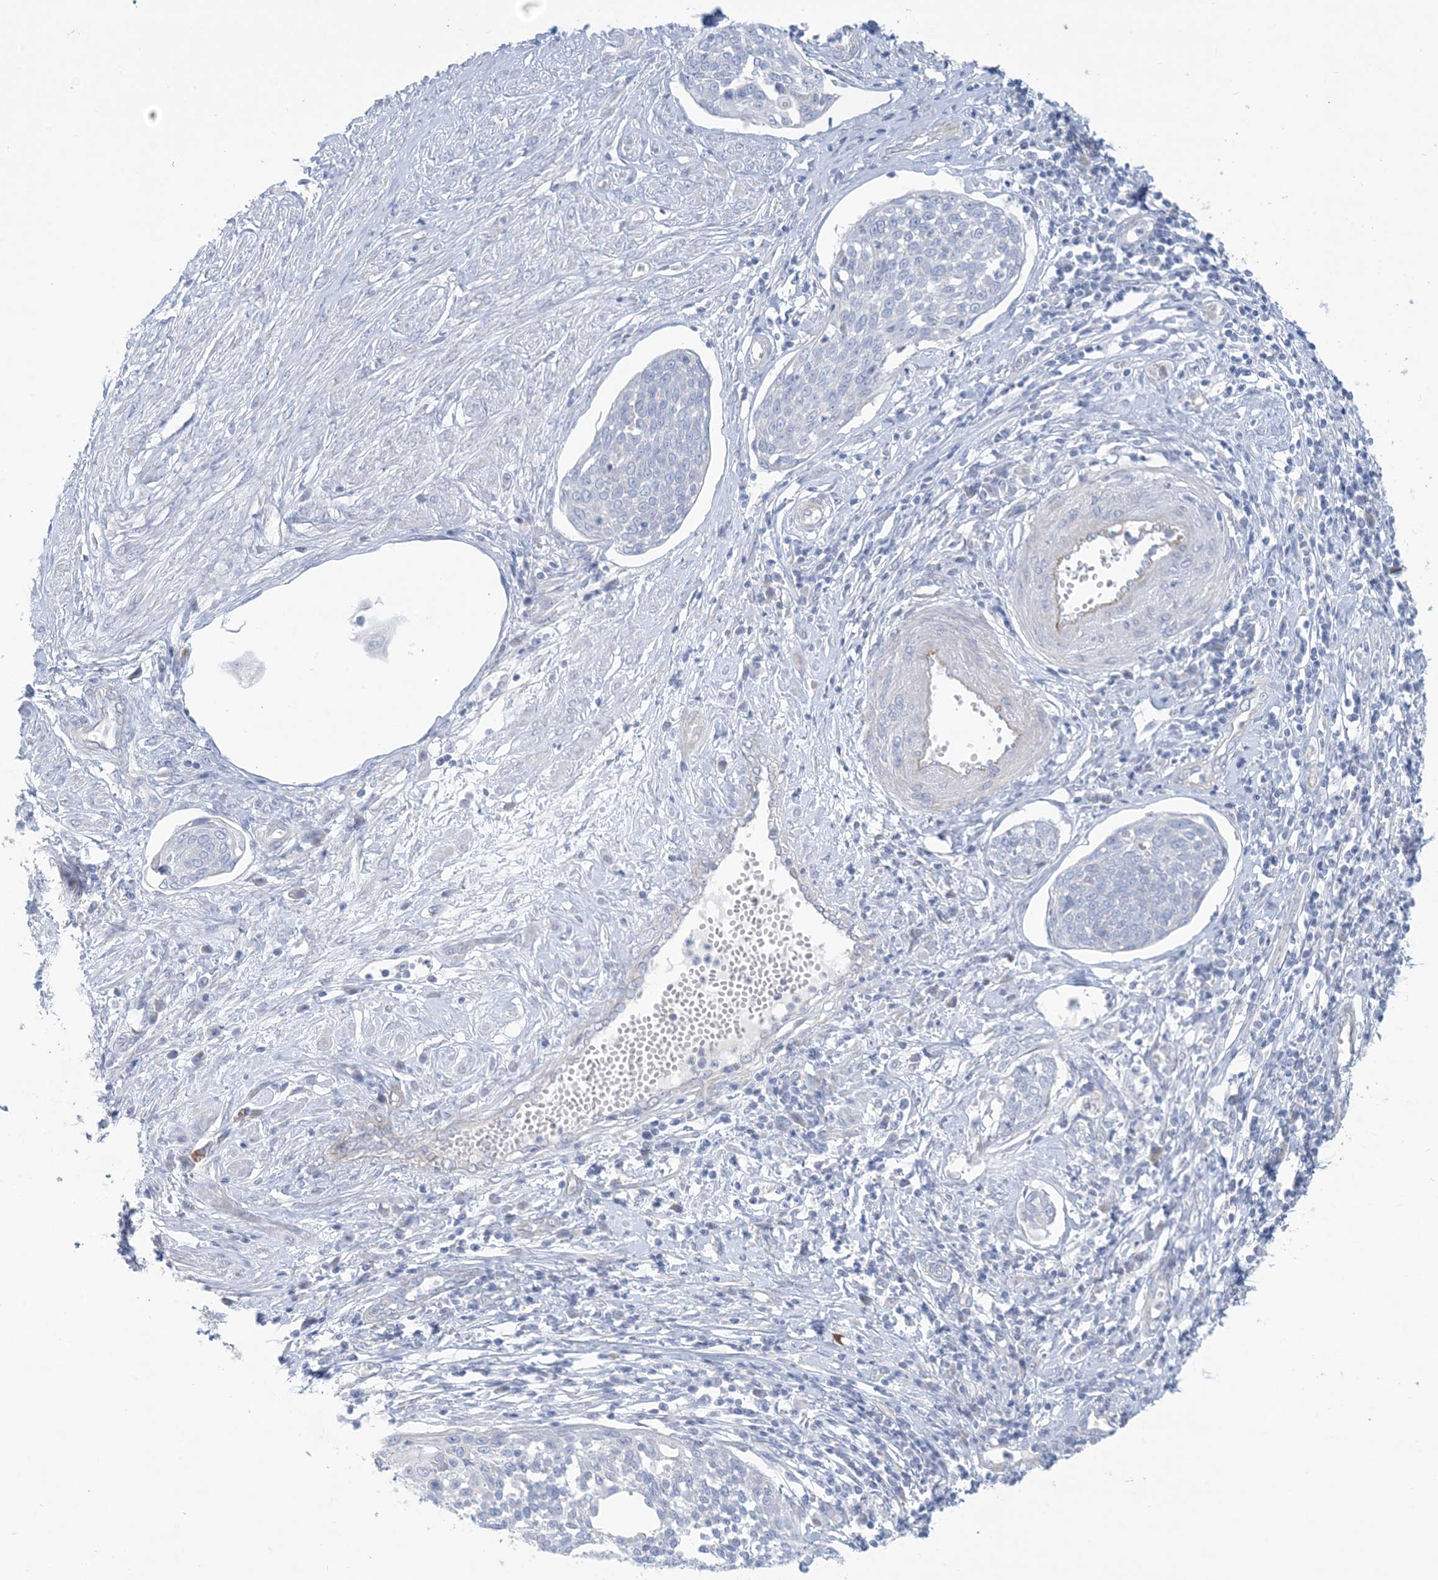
{"staining": {"intensity": "negative", "quantity": "none", "location": "none"}, "tissue": "cervical cancer", "cell_type": "Tumor cells", "image_type": "cancer", "snomed": [{"axis": "morphology", "description": "Squamous cell carcinoma, NOS"}, {"axis": "topography", "description": "Cervix"}], "caption": "This is an immunohistochemistry (IHC) photomicrograph of human squamous cell carcinoma (cervical). There is no expression in tumor cells.", "gene": "ATP11C", "patient": {"sex": "female", "age": 34}}